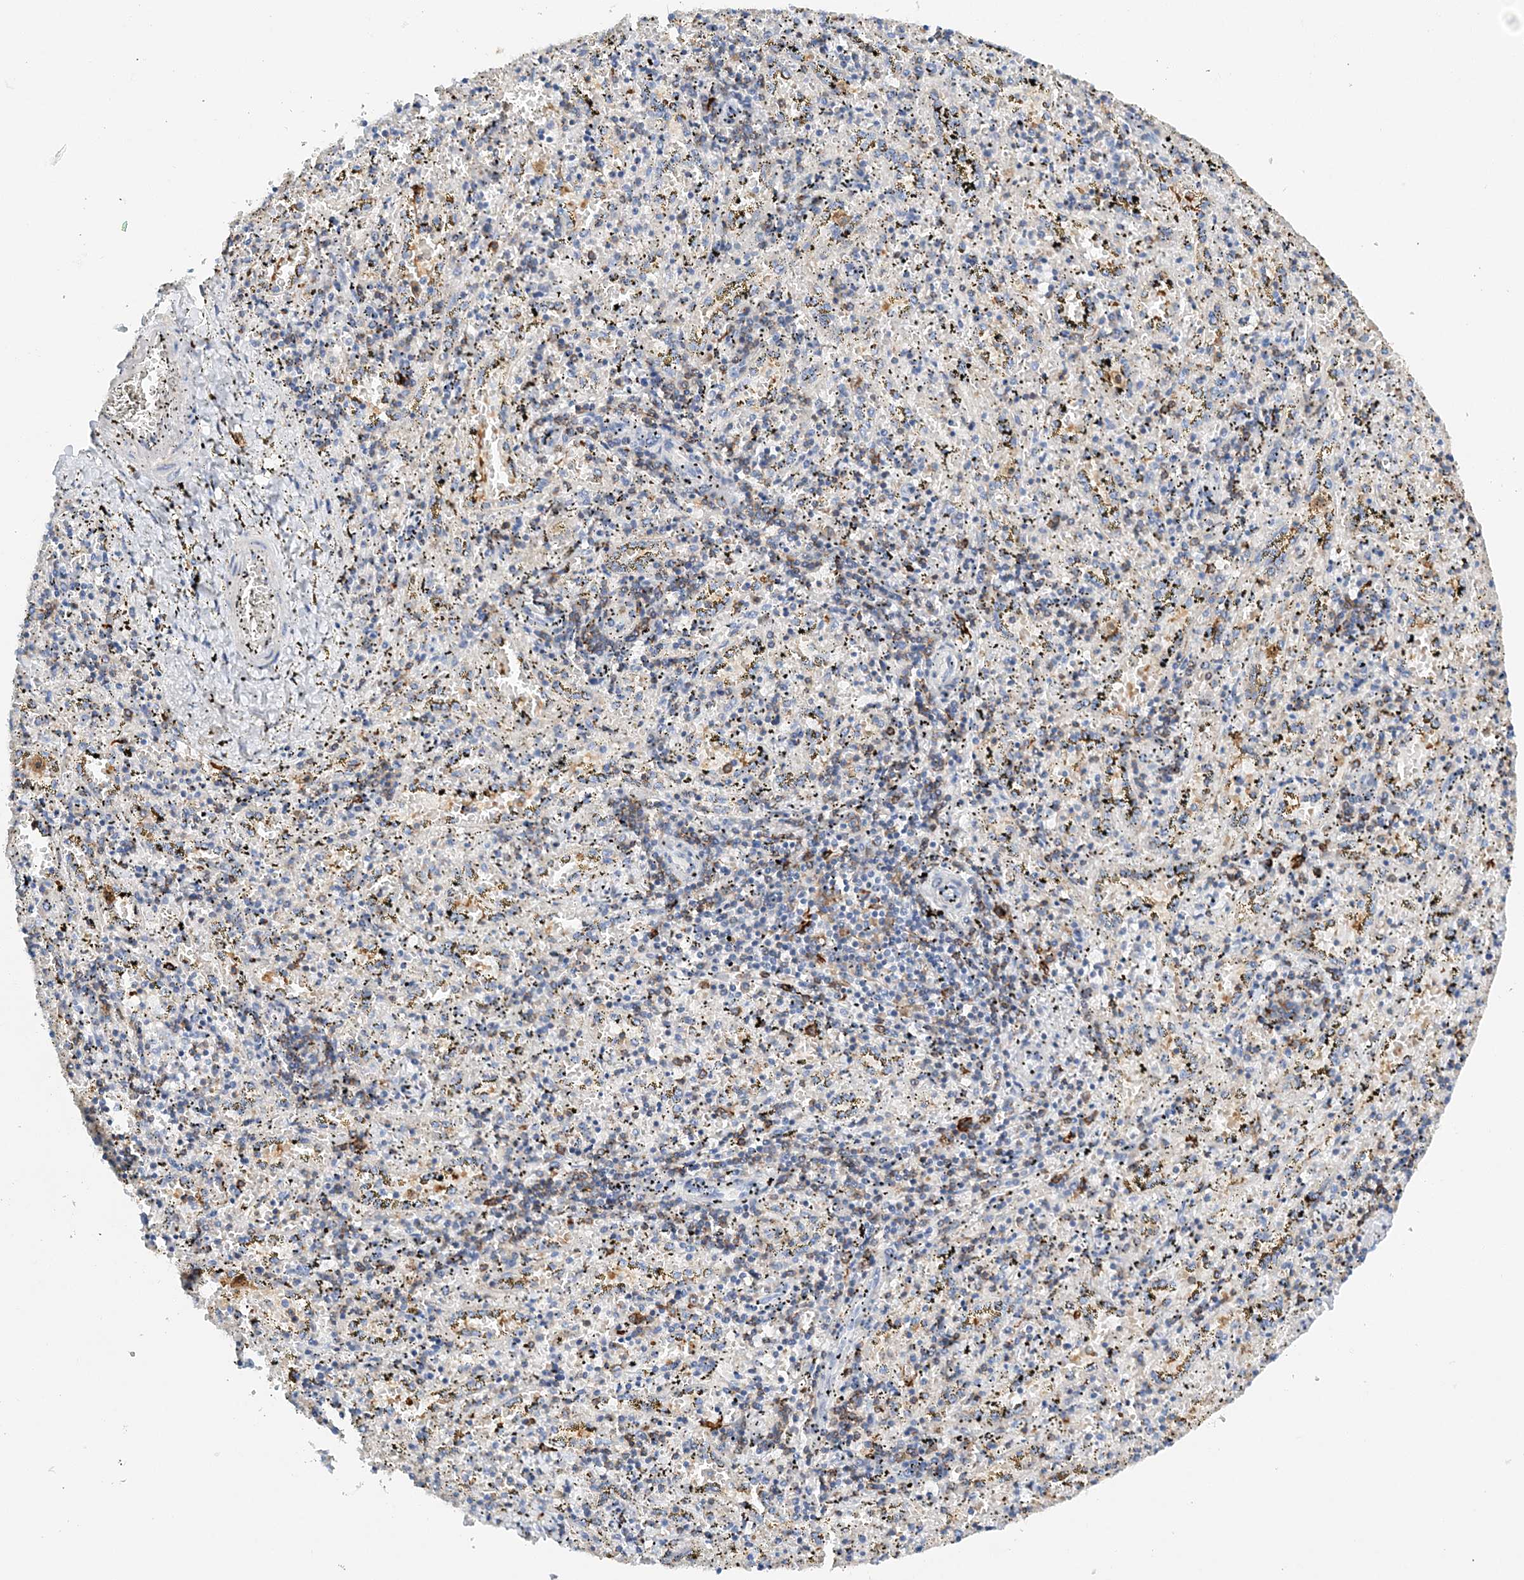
{"staining": {"intensity": "strong", "quantity": "<25%", "location": "cytoplasmic/membranous"}, "tissue": "spleen", "cell_type": "Cells in red pulp", "image_type": "normal", "snomed": [{"axis": "morphology", "description": "Normal tissue, NOS"}, {"axis": "topography", "description": "Spleen"}], "caption": "This image shows IHC staining of normal human spleen, with medium strong cytoplasmic/membranous expression in approximately <25% of cells in red pulp.", "gene": "PRMT9", "patient": {"sex": "male", "age": 11}}